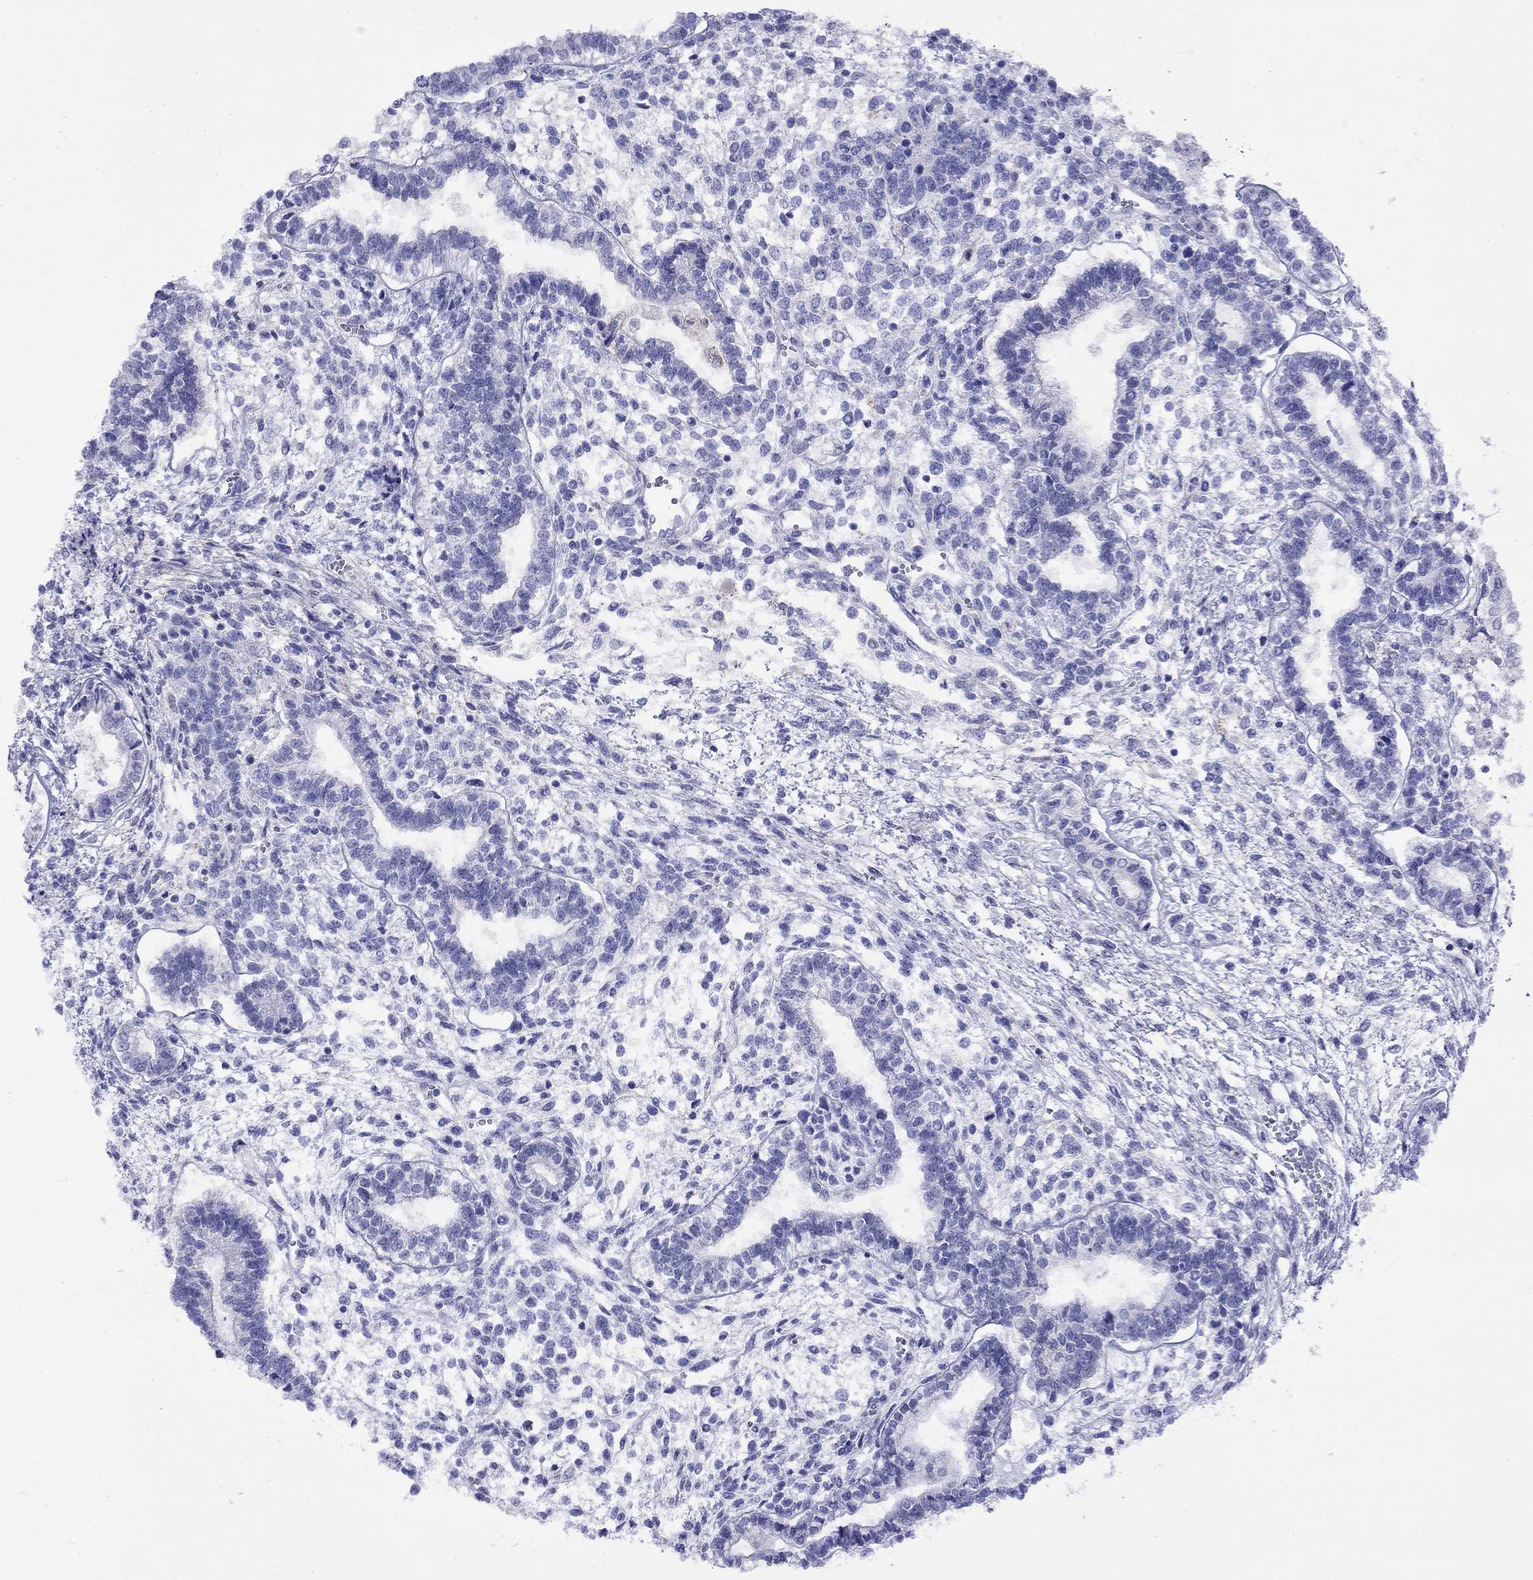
{"staining": {"intensity": "negative", "quantity": "none", "location": "none"}, "tissue": "testis cancer", "cell_type": "Tumor cells", "image_type": "cancer", "snomed": [{"axis": "morphology", "description": "Carcinoma, Embryonal, NOS"}, {"axis": "topography", "description": "Testis"}], "caption": "Human embryonal carcinoma (testis) stained for a protein using immunohistochemistry (IHC) reveals no staining in tumor cells.", "gene": "SLC30A8", "patient": {"sex": "male", "age": 37}}